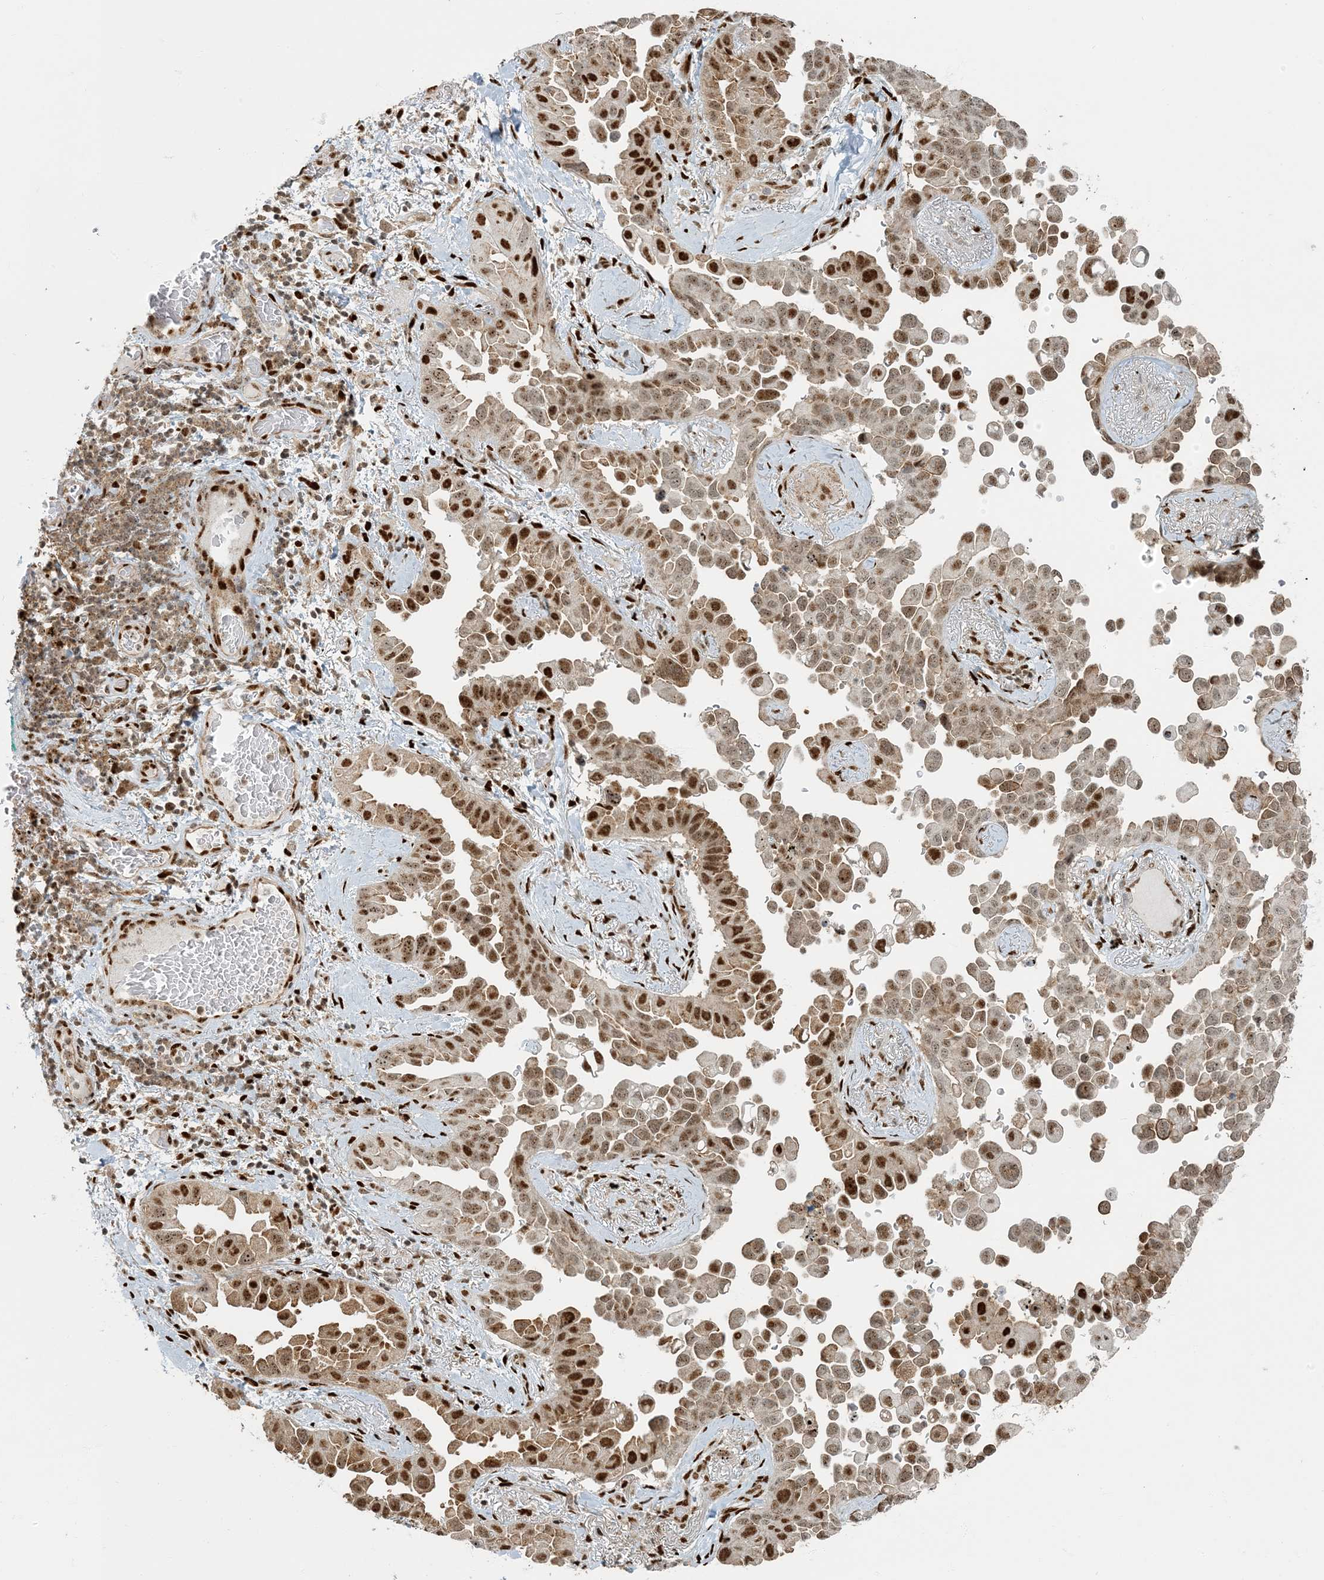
{"staining": {"intensity": "moderate", "quantity": "25%-75%", "location": "nuclear"}, "tissue": "lung cancer", "cell_type": "Tumor cells", "image_type": "cancer", "snomed": [{"axis": "morphology", "description": "Adenocarcinoma, NOS"}, {"axis": "topography", "description": "Lung"}], "caption": "Approximately 25%-75% of tumor cells in lung cancer reveal moderate nuclear protein positivity as visualized by brown immunohistochemical staining.", "gene": "MBD1", "patient": {"sex": "female", "age": 67}}